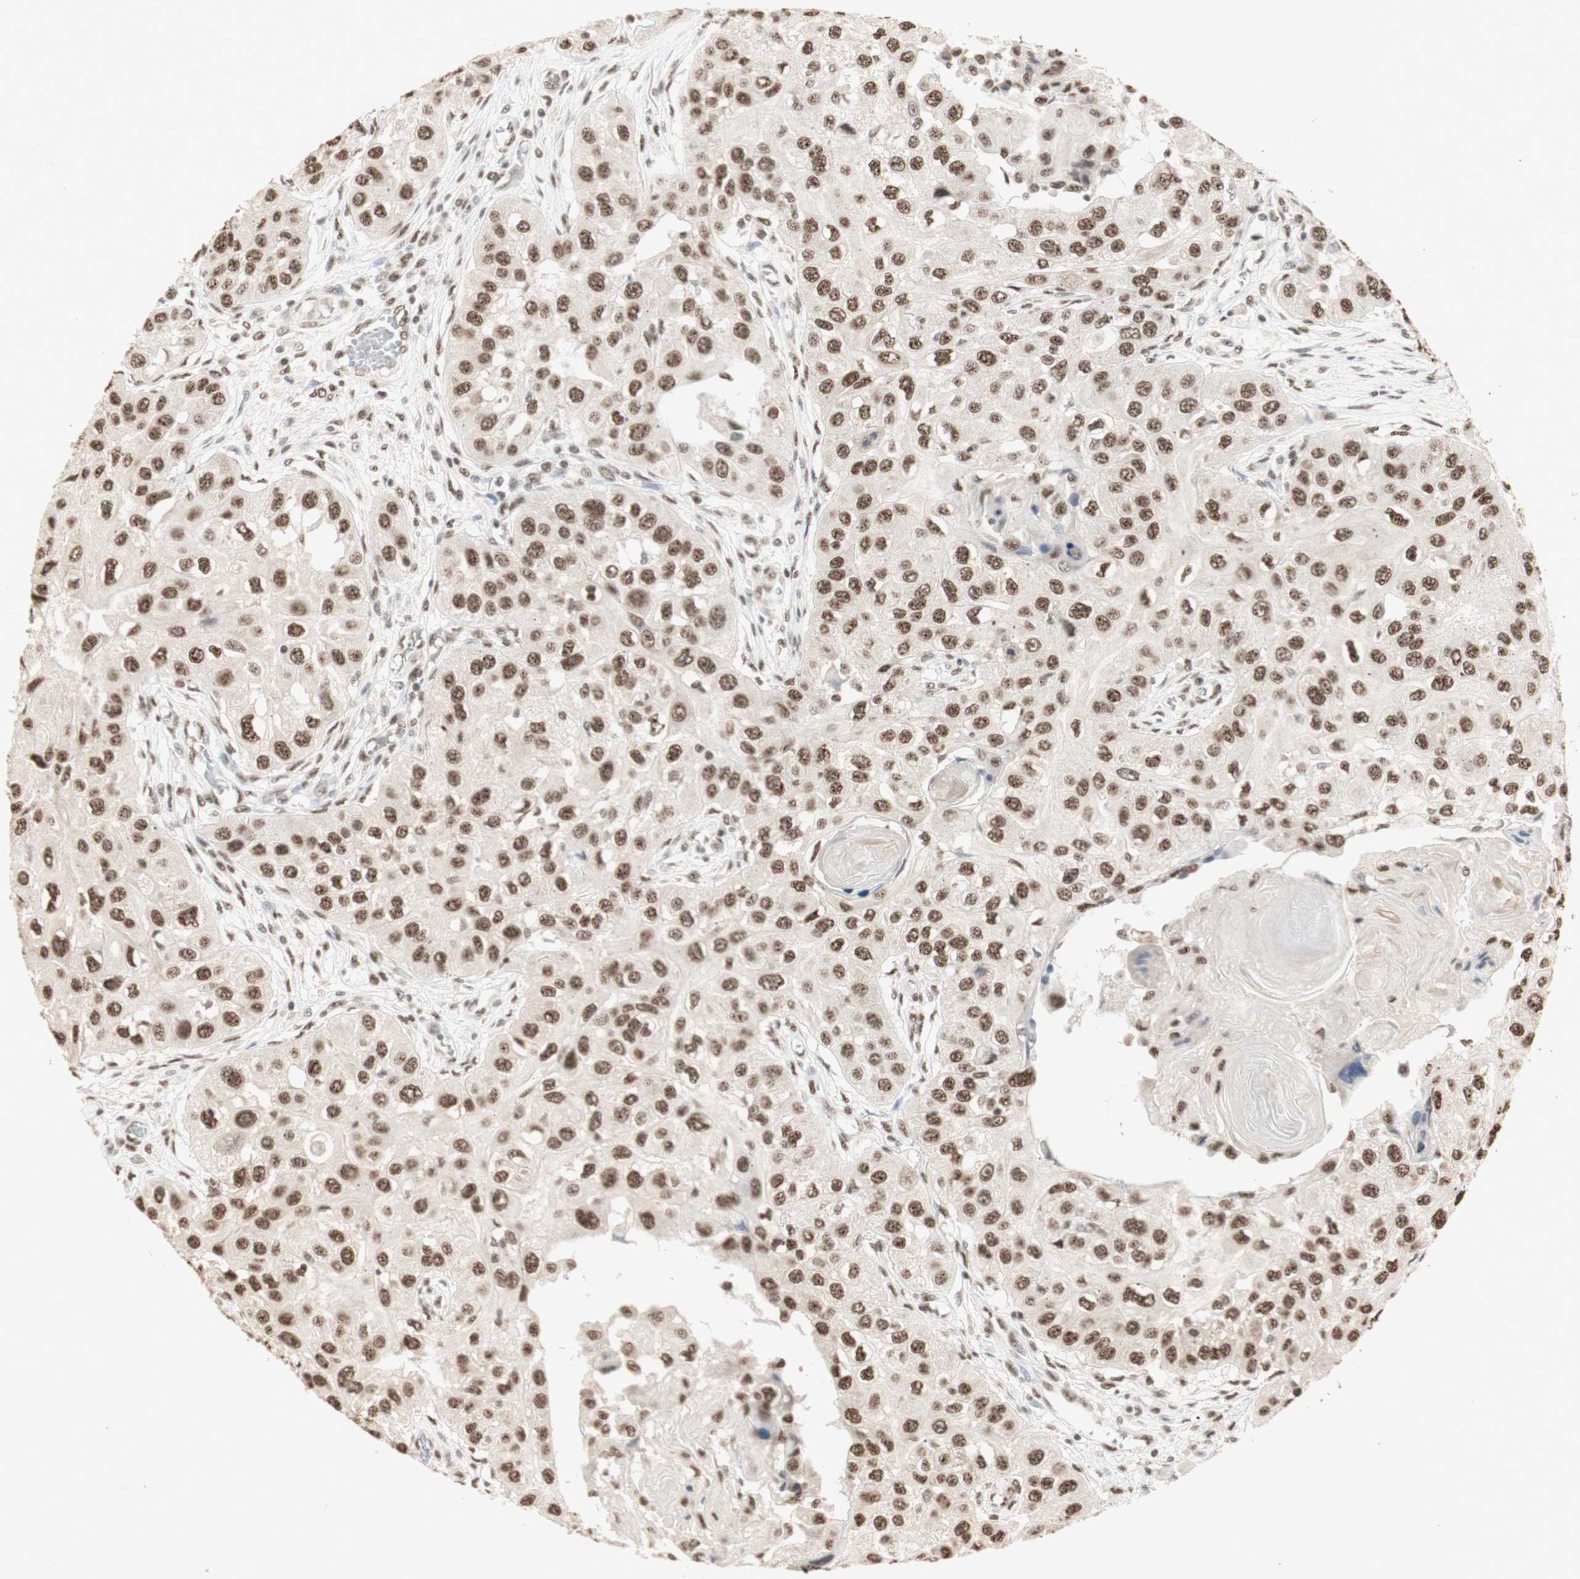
{"staining": {"intensity": "moderate", "quantity": ">75%", "location": "nuclear"}, "tissue": "head and neck cancer", "cell_type": "Tumor cells", "image_type": "cancer", "snomed": [{"axis": "morphology", "description": "Normal tissue, NOS"}, {"axis": "morphology", "description": "Squamous cell carcinoma, NOS"}, {"axis": "topography", "description": "Skeletal muscle"}, {"axis": "topography", "description": "Head-Neck"}], "caption": "Head and neck squamous cell carcinoma stained with IHC shows moderate nuclear staining in about >75% of tumor cells.", "gene": "SNRPB", "patient": {"sex": "male", "age": 51}}